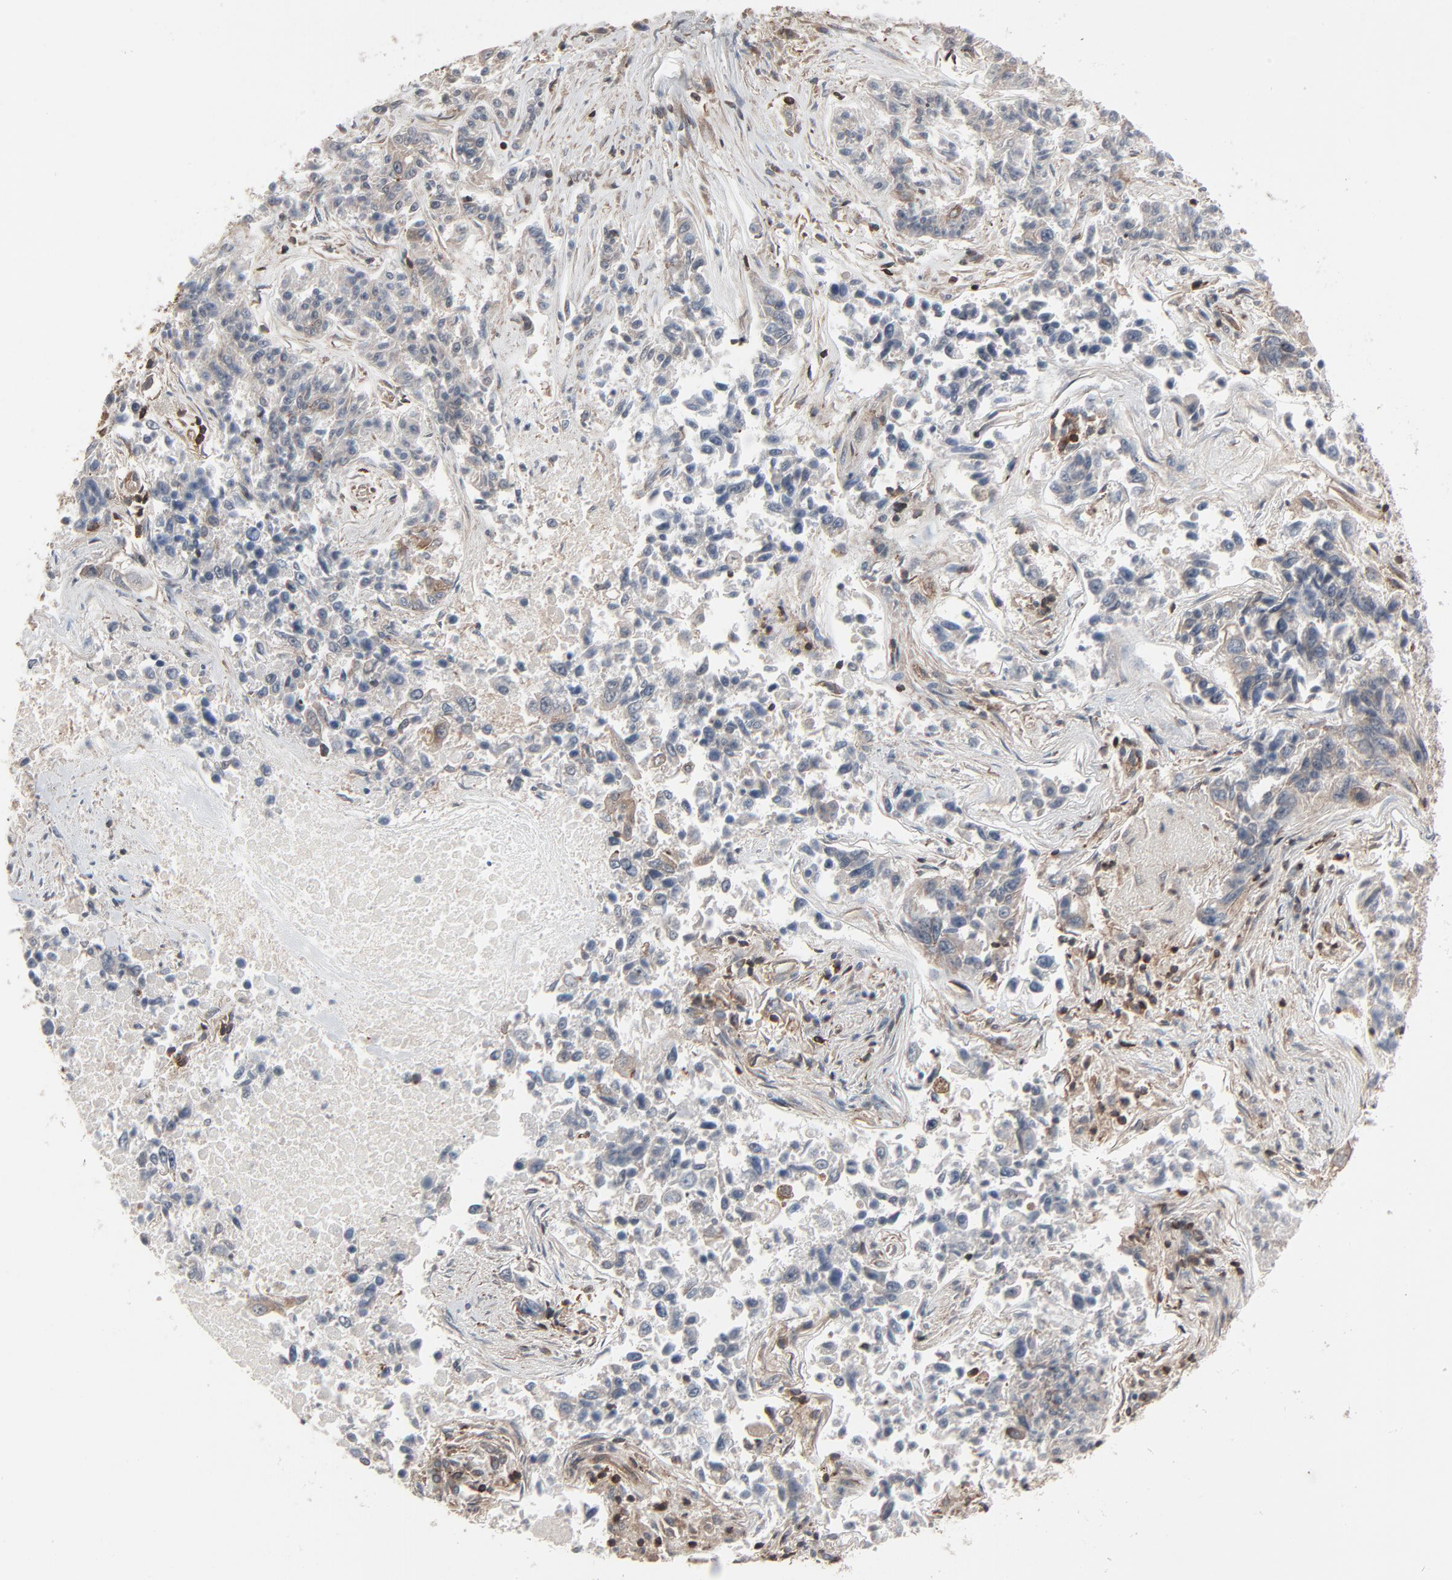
{"staining": {"intensity": "moderate", "quantity": ">75%", "location": "cytoplasmic/membranous"}, "tissue": "lung cancer", "cell_type": "Tumor cells", "image_type": "cancer", "snomed": [{"axis": "morphology", "description": "Adenocarcinoma, NOS"}, {"axis": "topography", "description": "Lung"}], "caption": "Human lung cancer stained for a protein (brown) exhibits moderate cytoplasmic/membranous positive staining in approximately >75% of tumor cells.", "gene": "OPTN", "patient": {"sex": "male", "age": 84}}